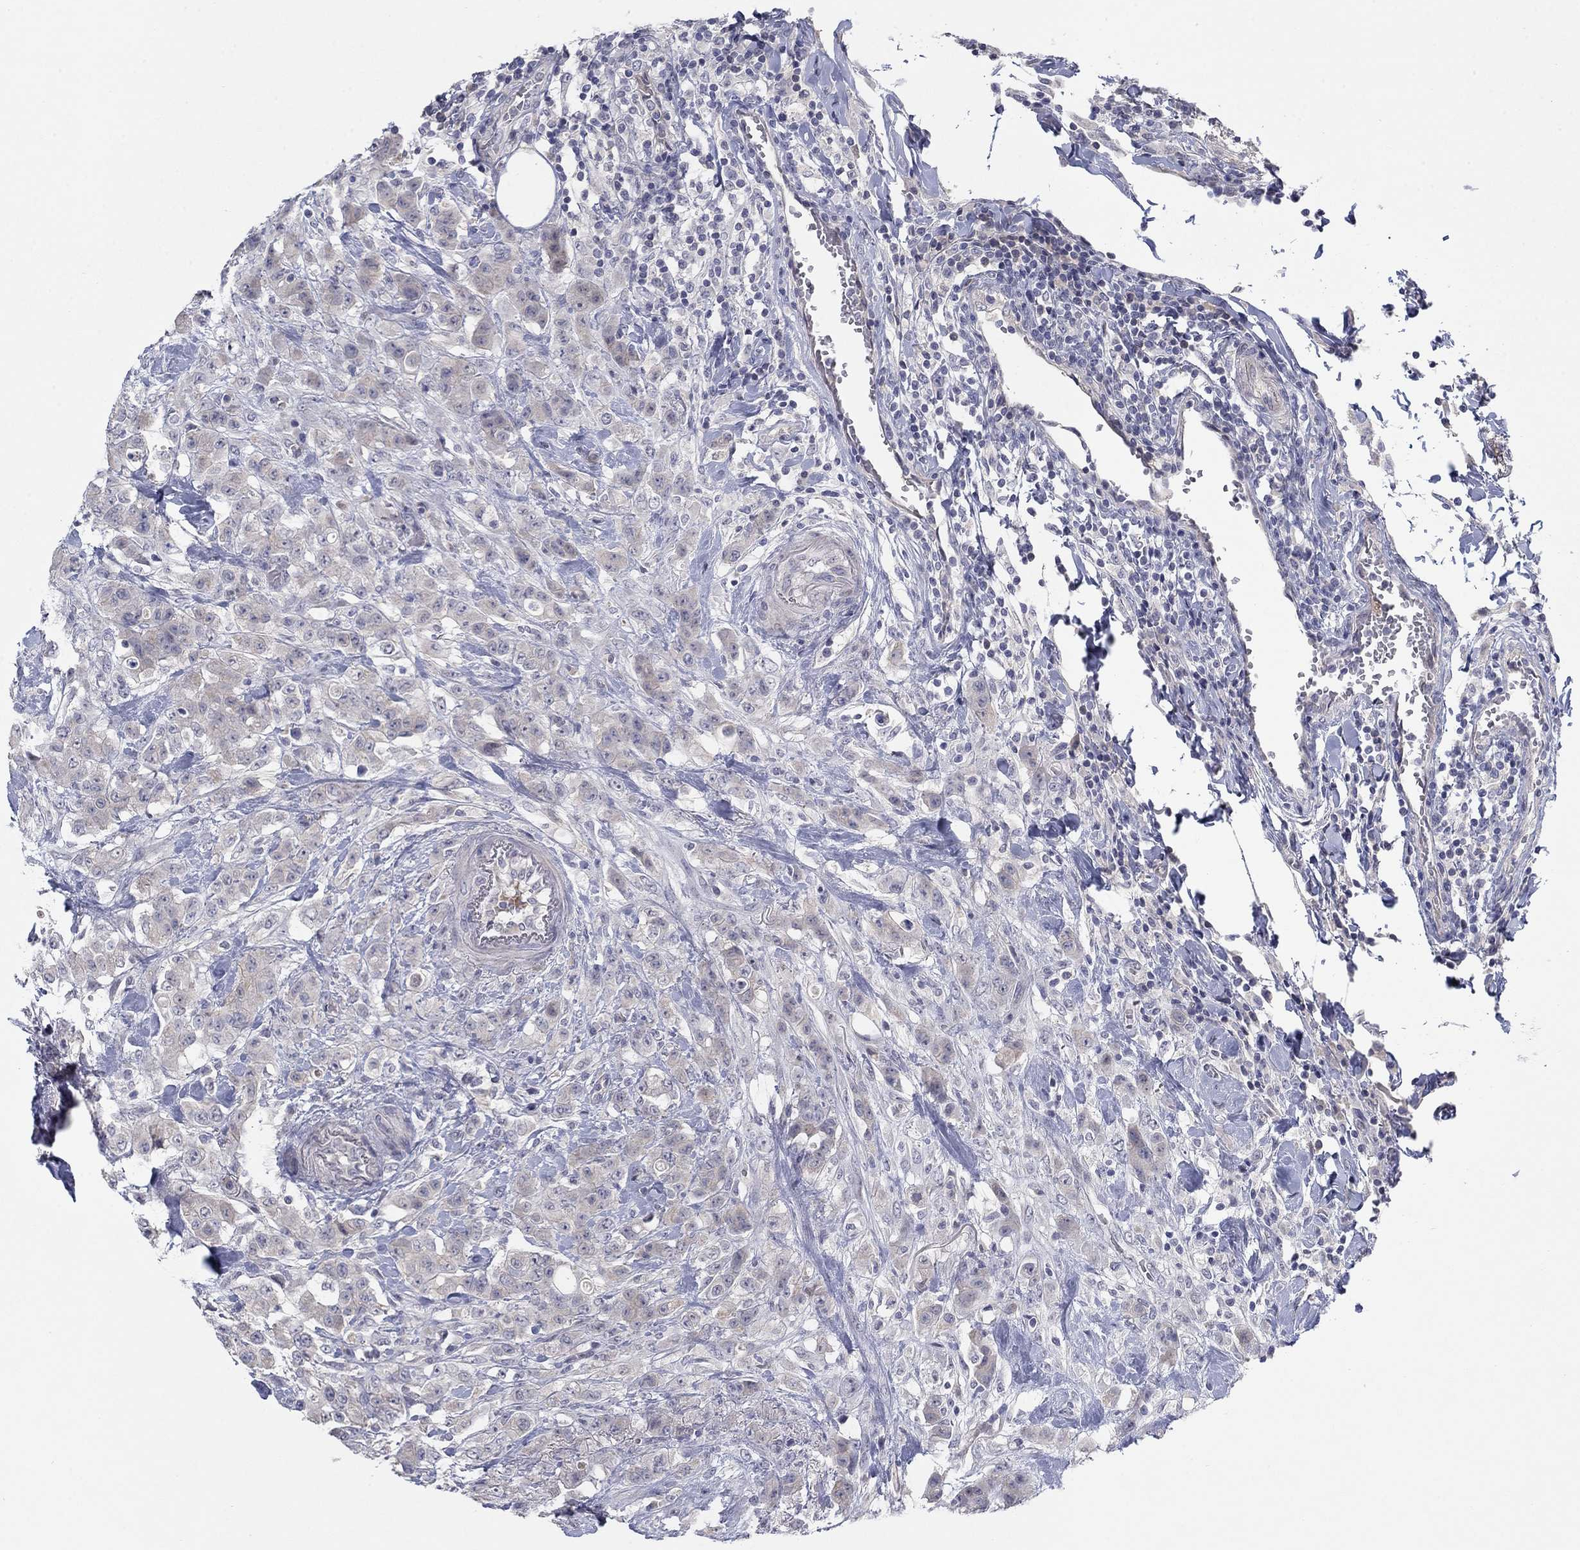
{"staining": {"intensity": "weak", "quantity": "25%-75%", "location": "cytoplasmic/membranous"}, "tissue": "colorectal cancer", "cell_type": "Tumor cells", "image_type": "cancer", "snomed": [{"axis": "morphology", "description": "Adenocarcinoma, NOS"}, {"axis": "topography", "description": "Colon"}], "caption": "An immunohistochemistry (IHC) photomicrograph of tumor tissue is shown. Protein staining in brown shows weak cytoplasmic/membranous positivity in colorectal cancer (adenocarcinoma) within tumor cells. The staining is performed using DAB (3,3'-diaminobenzidine) brown chromogen to label protein expression. The nuclei are counter-stained blue using hematoxylin.", "gene": "AMN1", "patient": {"sex": "female", "age": 69}}